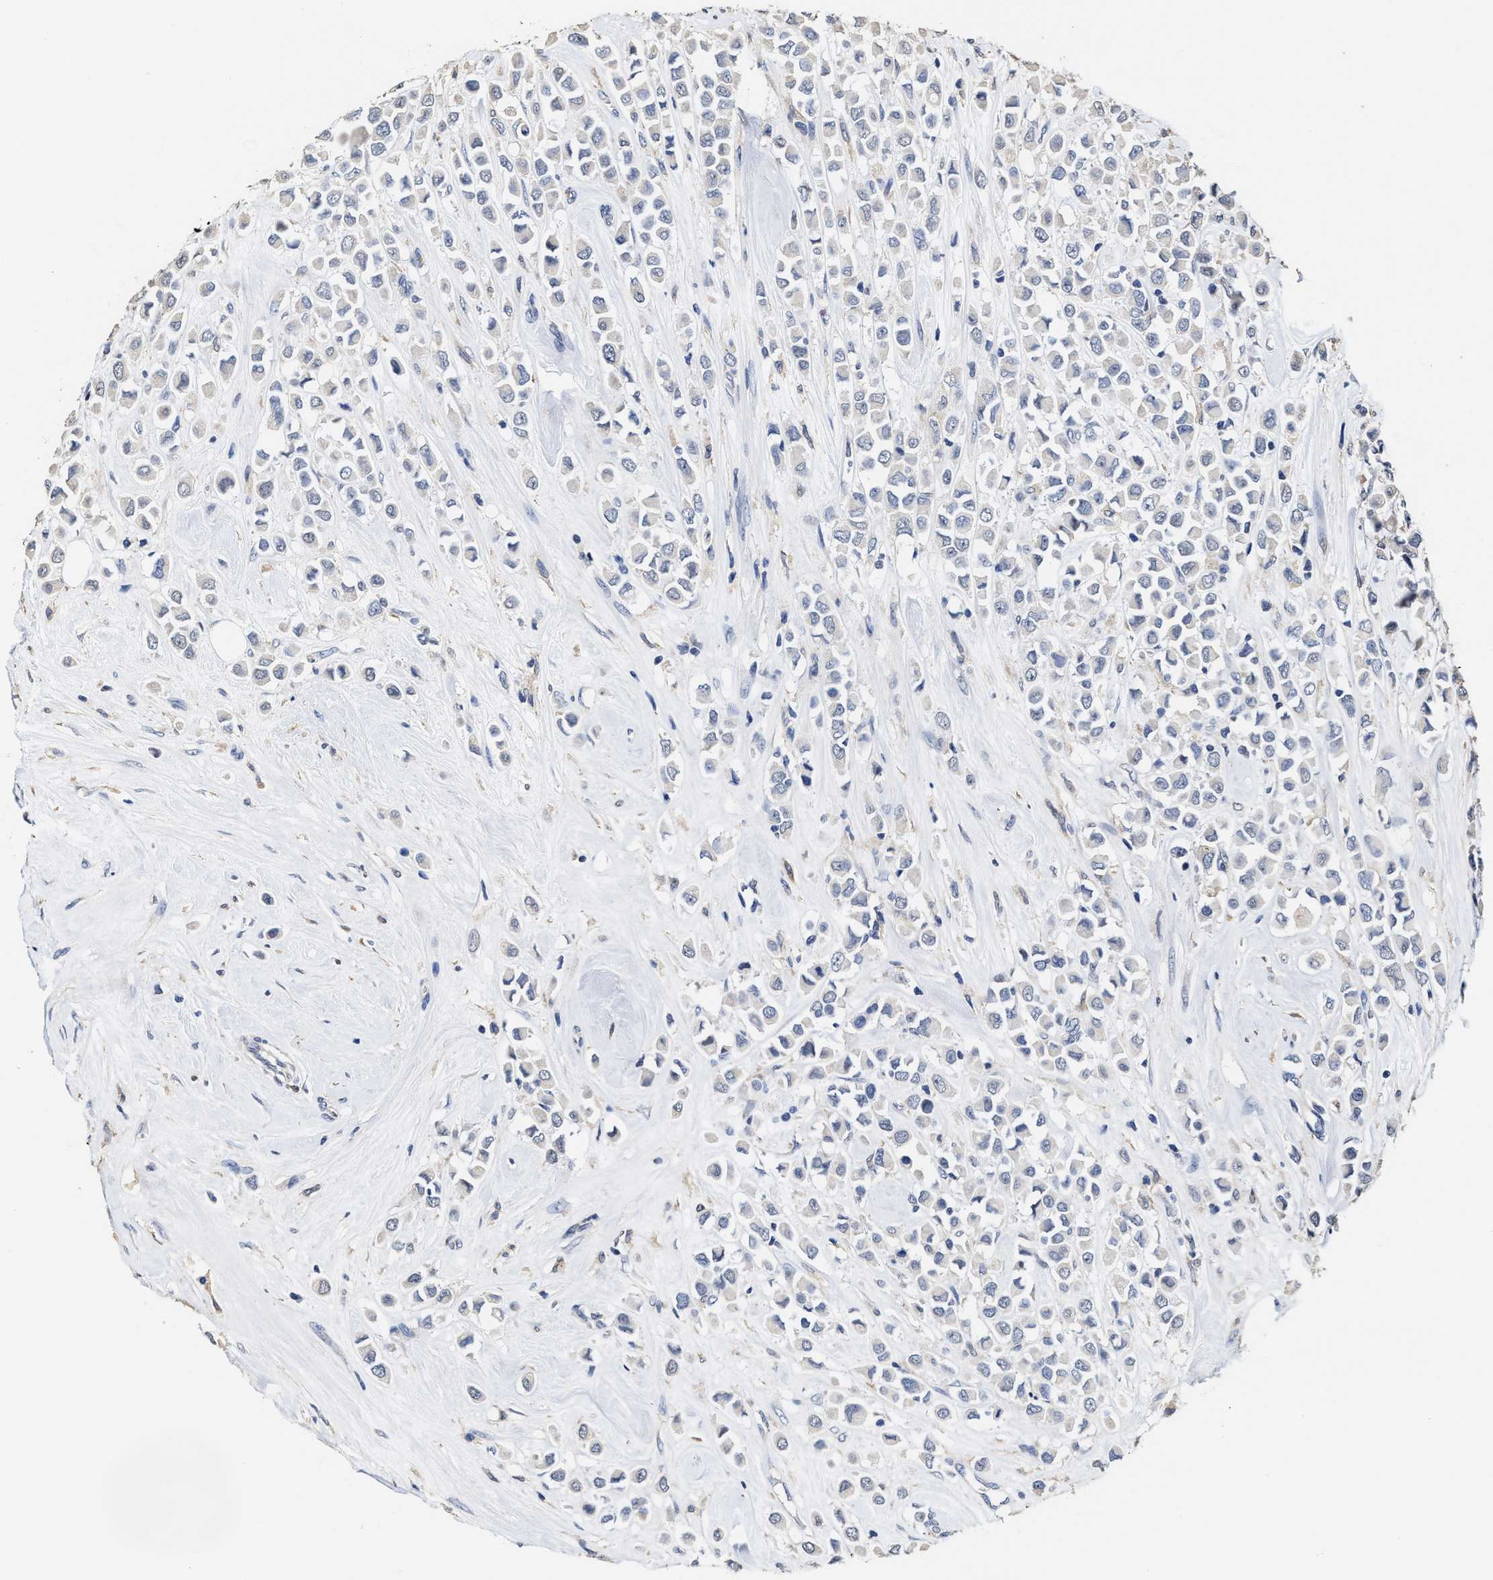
{"staining": {"intensity": "negative", "quantity": "none", "location": "none"}, "tissue": "breast cancer", "cell_type": "Tumor cells", "image_type": "cancer", "snomed": [{"axis": "morphology", "description": "Duct carcinoma"}, {"axis": "topography", "description": "Breast"}], "caption": "Micrograph shows no significant protein expression in tumor cells of breast cancer (invasive ductal carcinoma).", "gene": "ZFAT", "patient": {"sex": "female", "age": 61}}